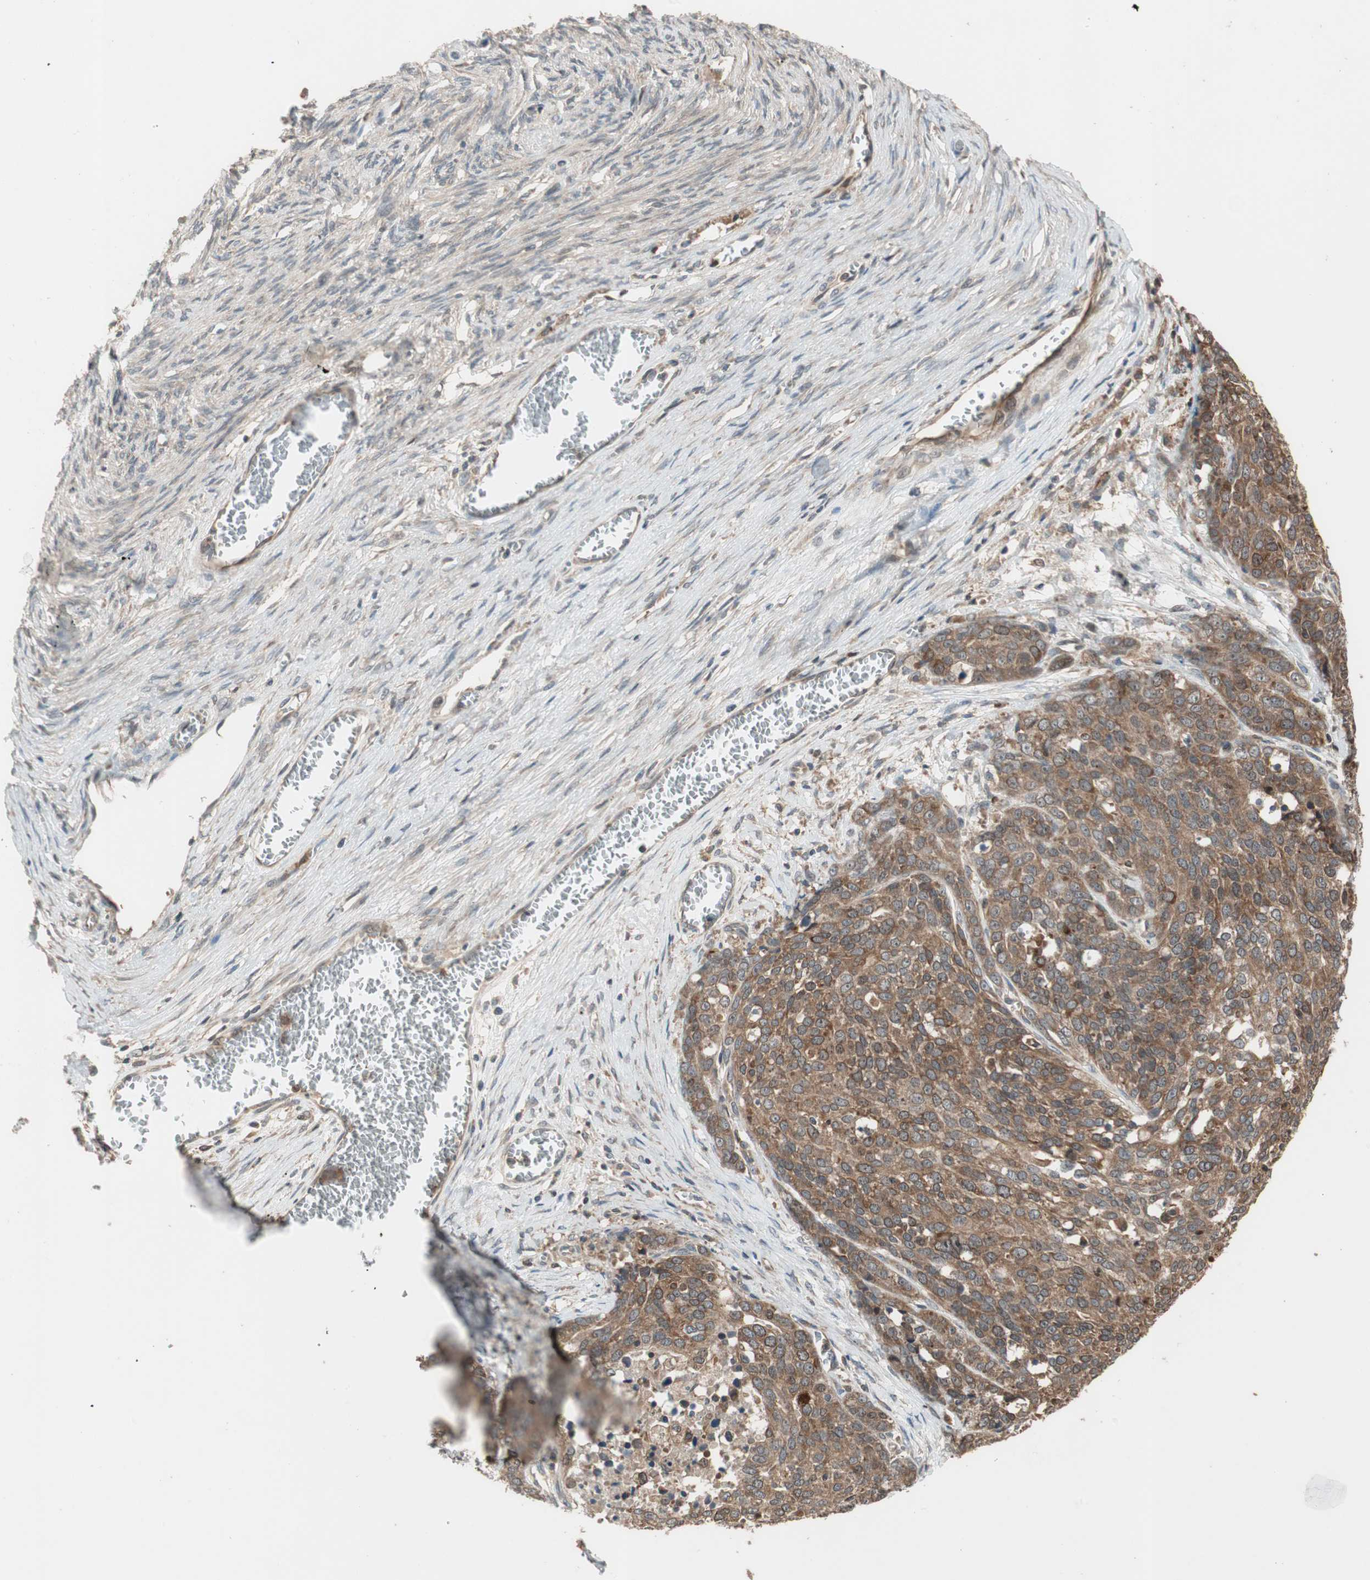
{"staining": {"intensity": "moderate", "quantity": ">75%", "location": "cytoplasmic/membranous"}, "tissue": "ovarian cancer", "cell_type": "Tumor cells", "image_type": "cancer", "snomed": [{"axis": "morphology", "description": "Cystadenocarcinoma, serous, NOS"}, {"axis": "topography", "description": "Ovary"}], "caption": "Immunohistochemistry (IHC) (DAB) staining of human serous cystadenocarcinoma (ovarian) shows moderate cytoplasmic/membranous protein staining in about >75% of tumor cells.", "gene": "ATP6AP2", "patient": {"sex": "female", "age": 44}}